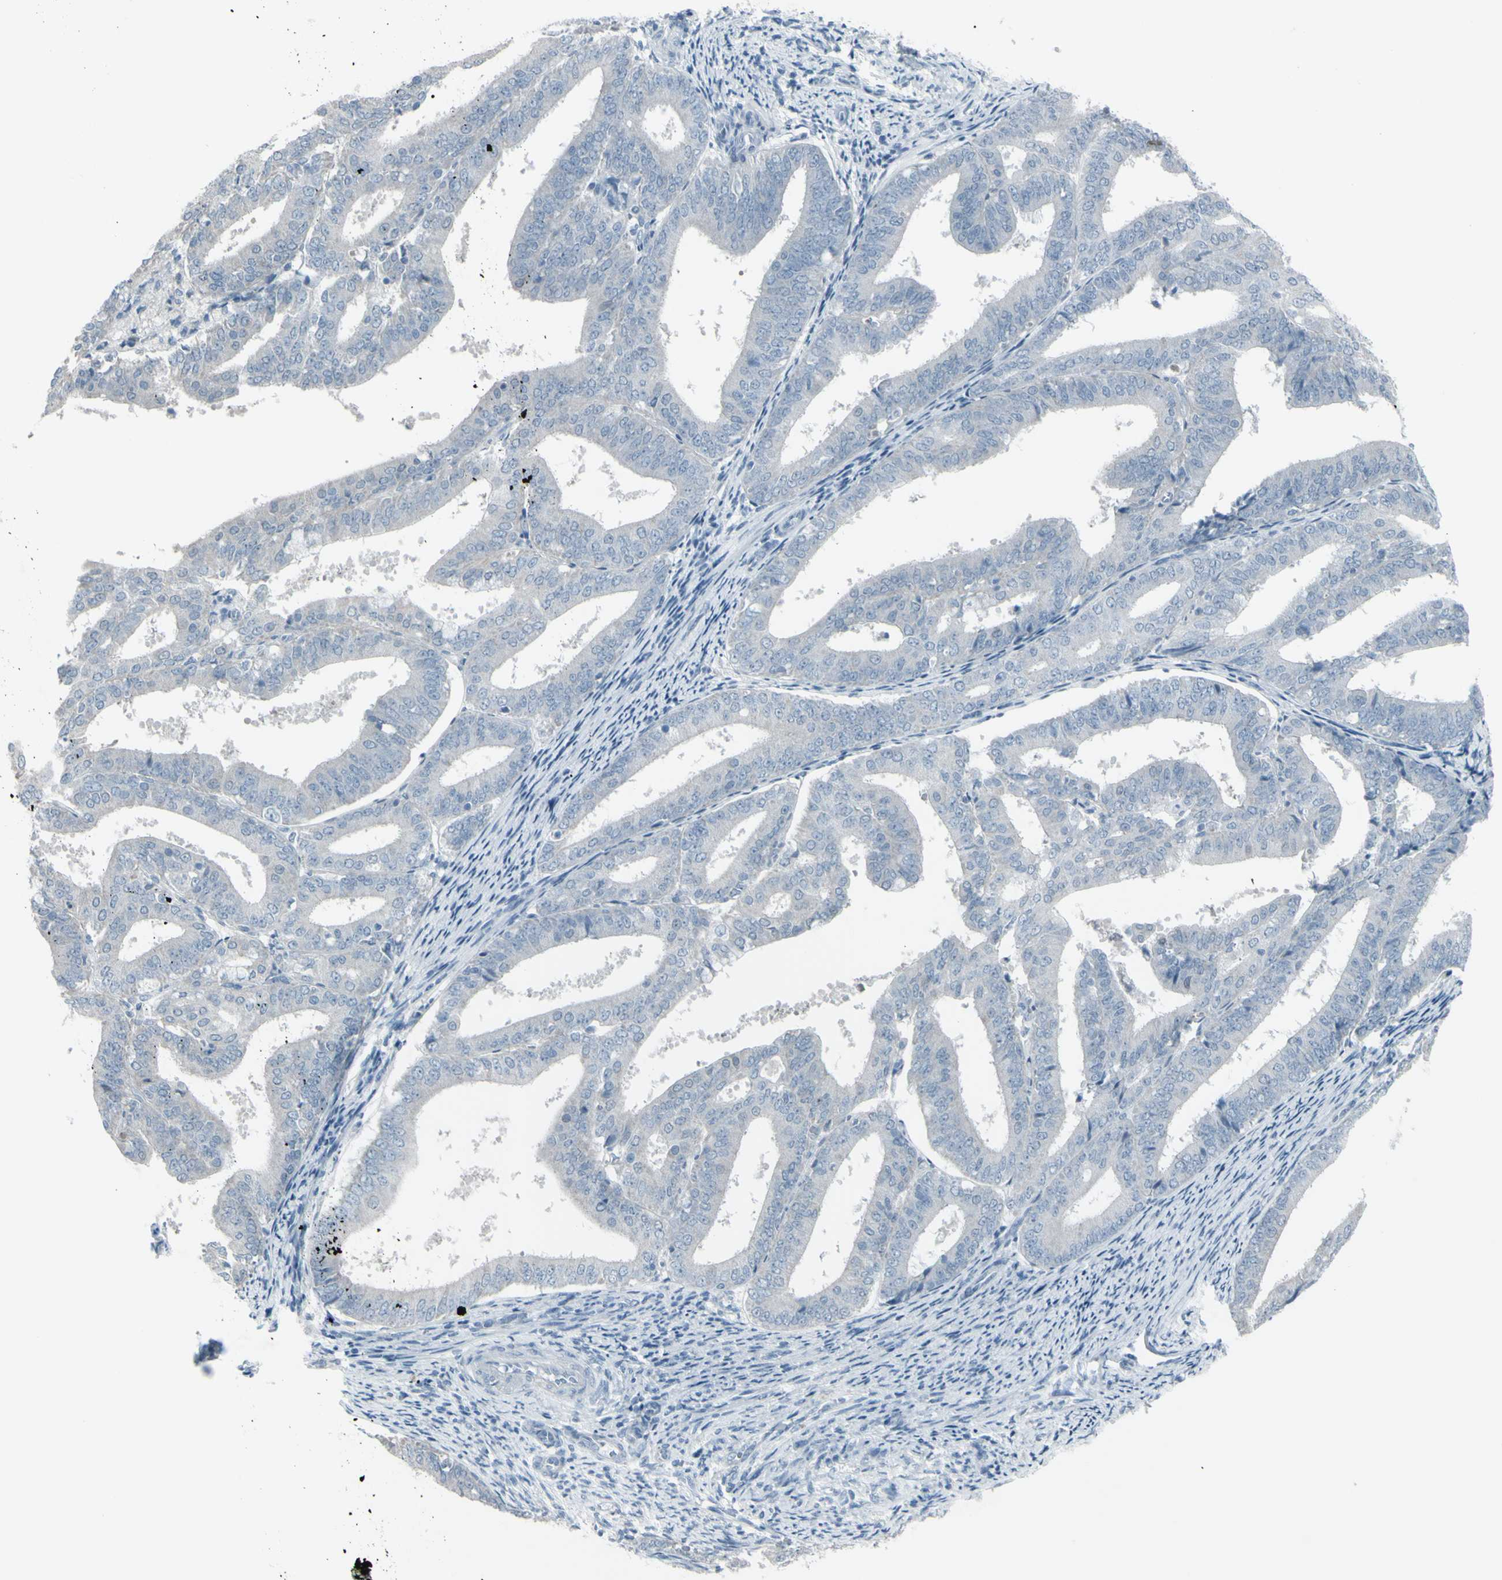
{"staining": {"intensity": "negative", "quantity": "none", "location": "none"}, "tissue": "endometrial cancer", "cell_type": "Tumor cells", "image_type": "cancer", "snomed": [{"axis": "morphology", "description": "Adenocarcinoma, NOS"}, {"axis": "topography", "description": "Endometrium"}], "caption": "IHC photomicrograph of human endometrial cancer (adenocarcinoma) stained for a protein (brown), which displays no positivity in tumor cells.", "gene": "RAB3A", "patient": {"sex": "female", "age": 63}}